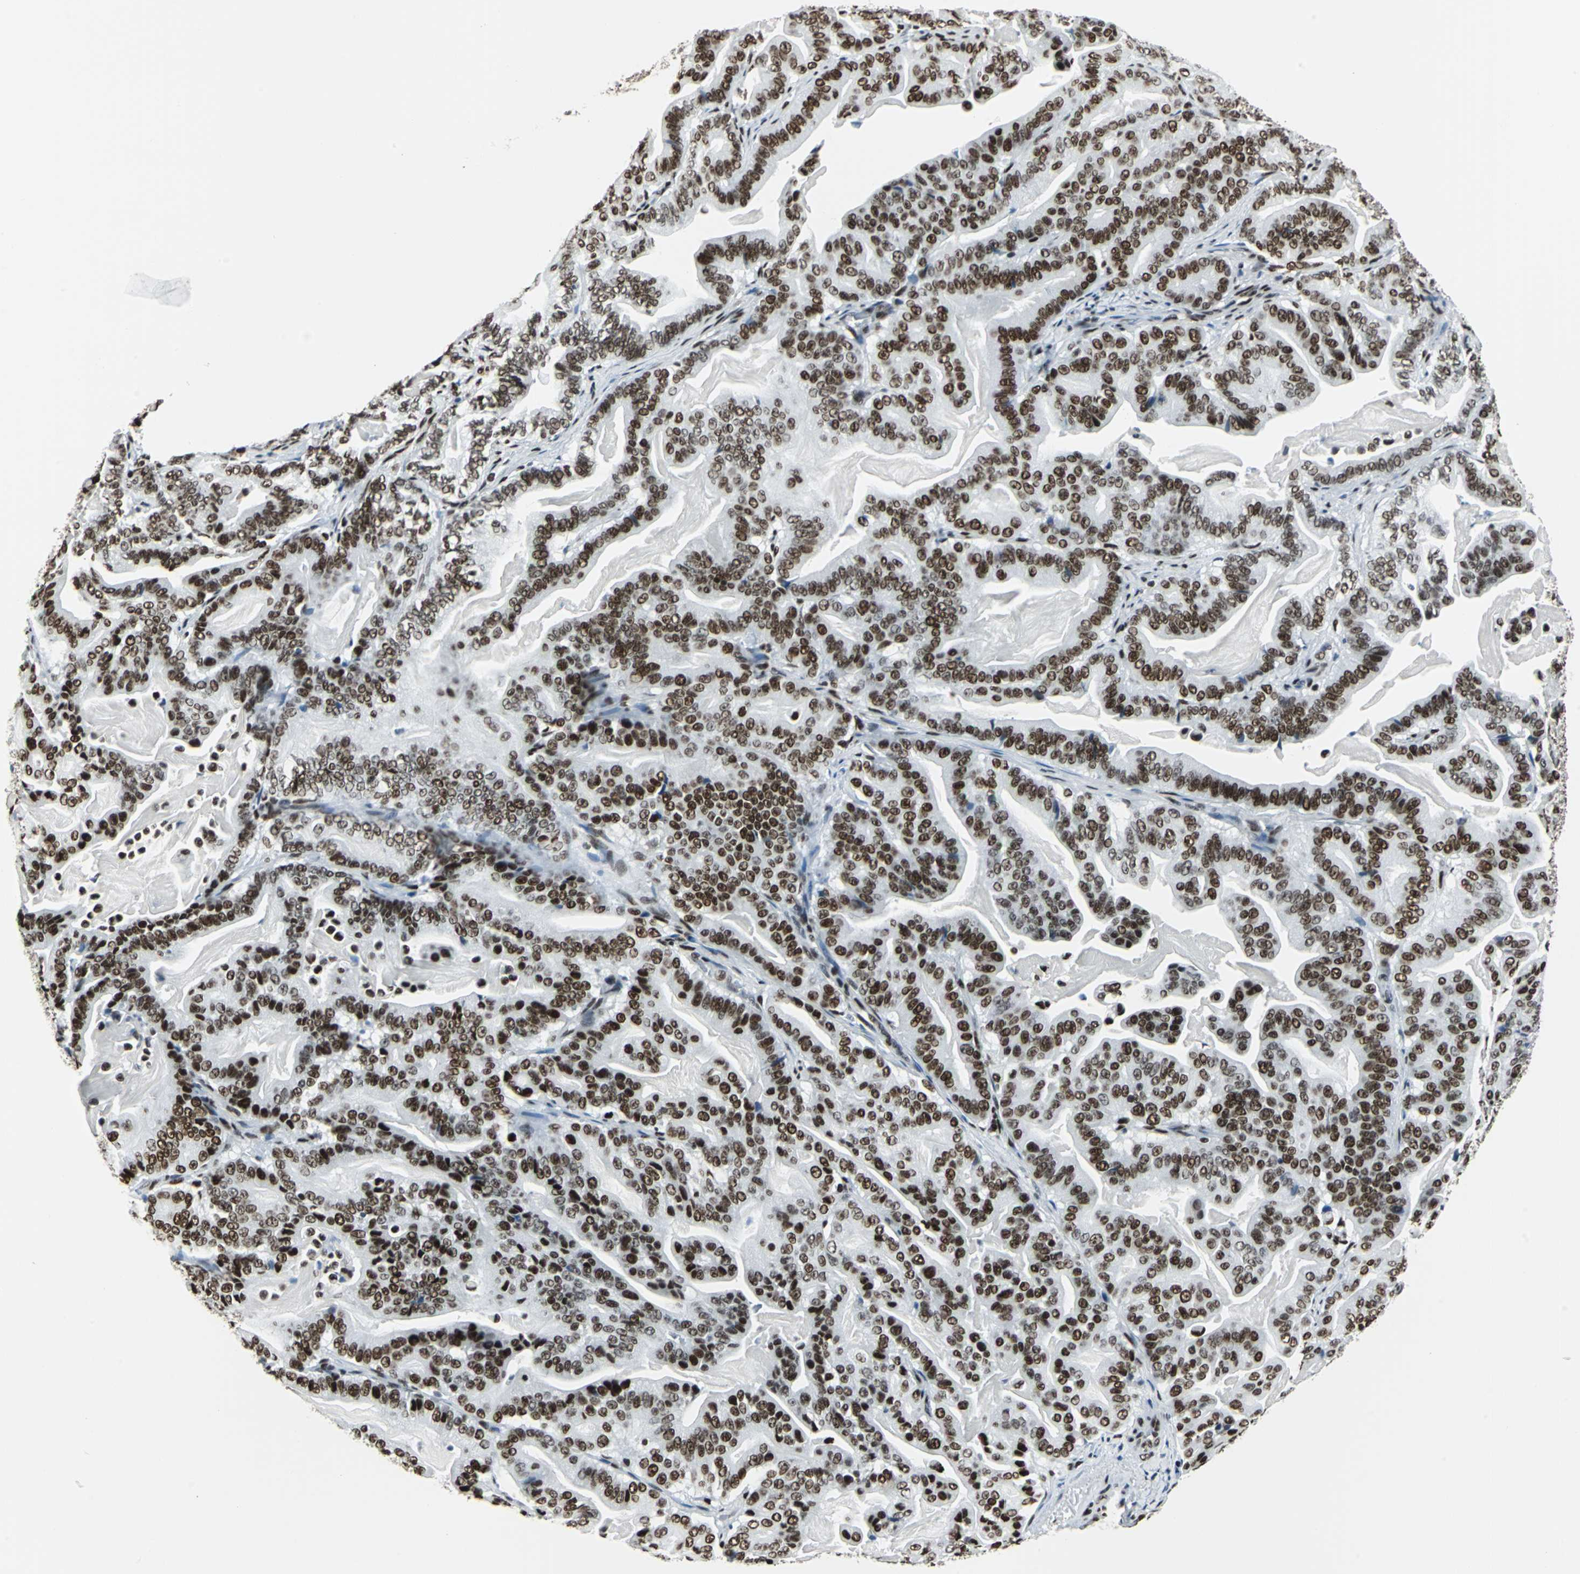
{"staining": {"intensity": "strong", "quantity": ">75%", "location": "nuclear"}, "tissue": "pancreatic cancer", "cell_type": "Tumor cells", "image_type": "cancer", "snomed": [{"axis": "morphology", "description": "Adenocarcinoma, NOS"}, {"axis": "topography", "description": "Pancreas"}], "caption": "DAB (3,3'-diaminobenzidine) immunohistochemical staining of human pancreatic cancer reveals strong nuclear protein positivity in about >75% of tumor cells. (IHC, brightfield microscopy, high magnification).", "gene": "HDAC2", "patient": {"sex": "male", "age": 63}}